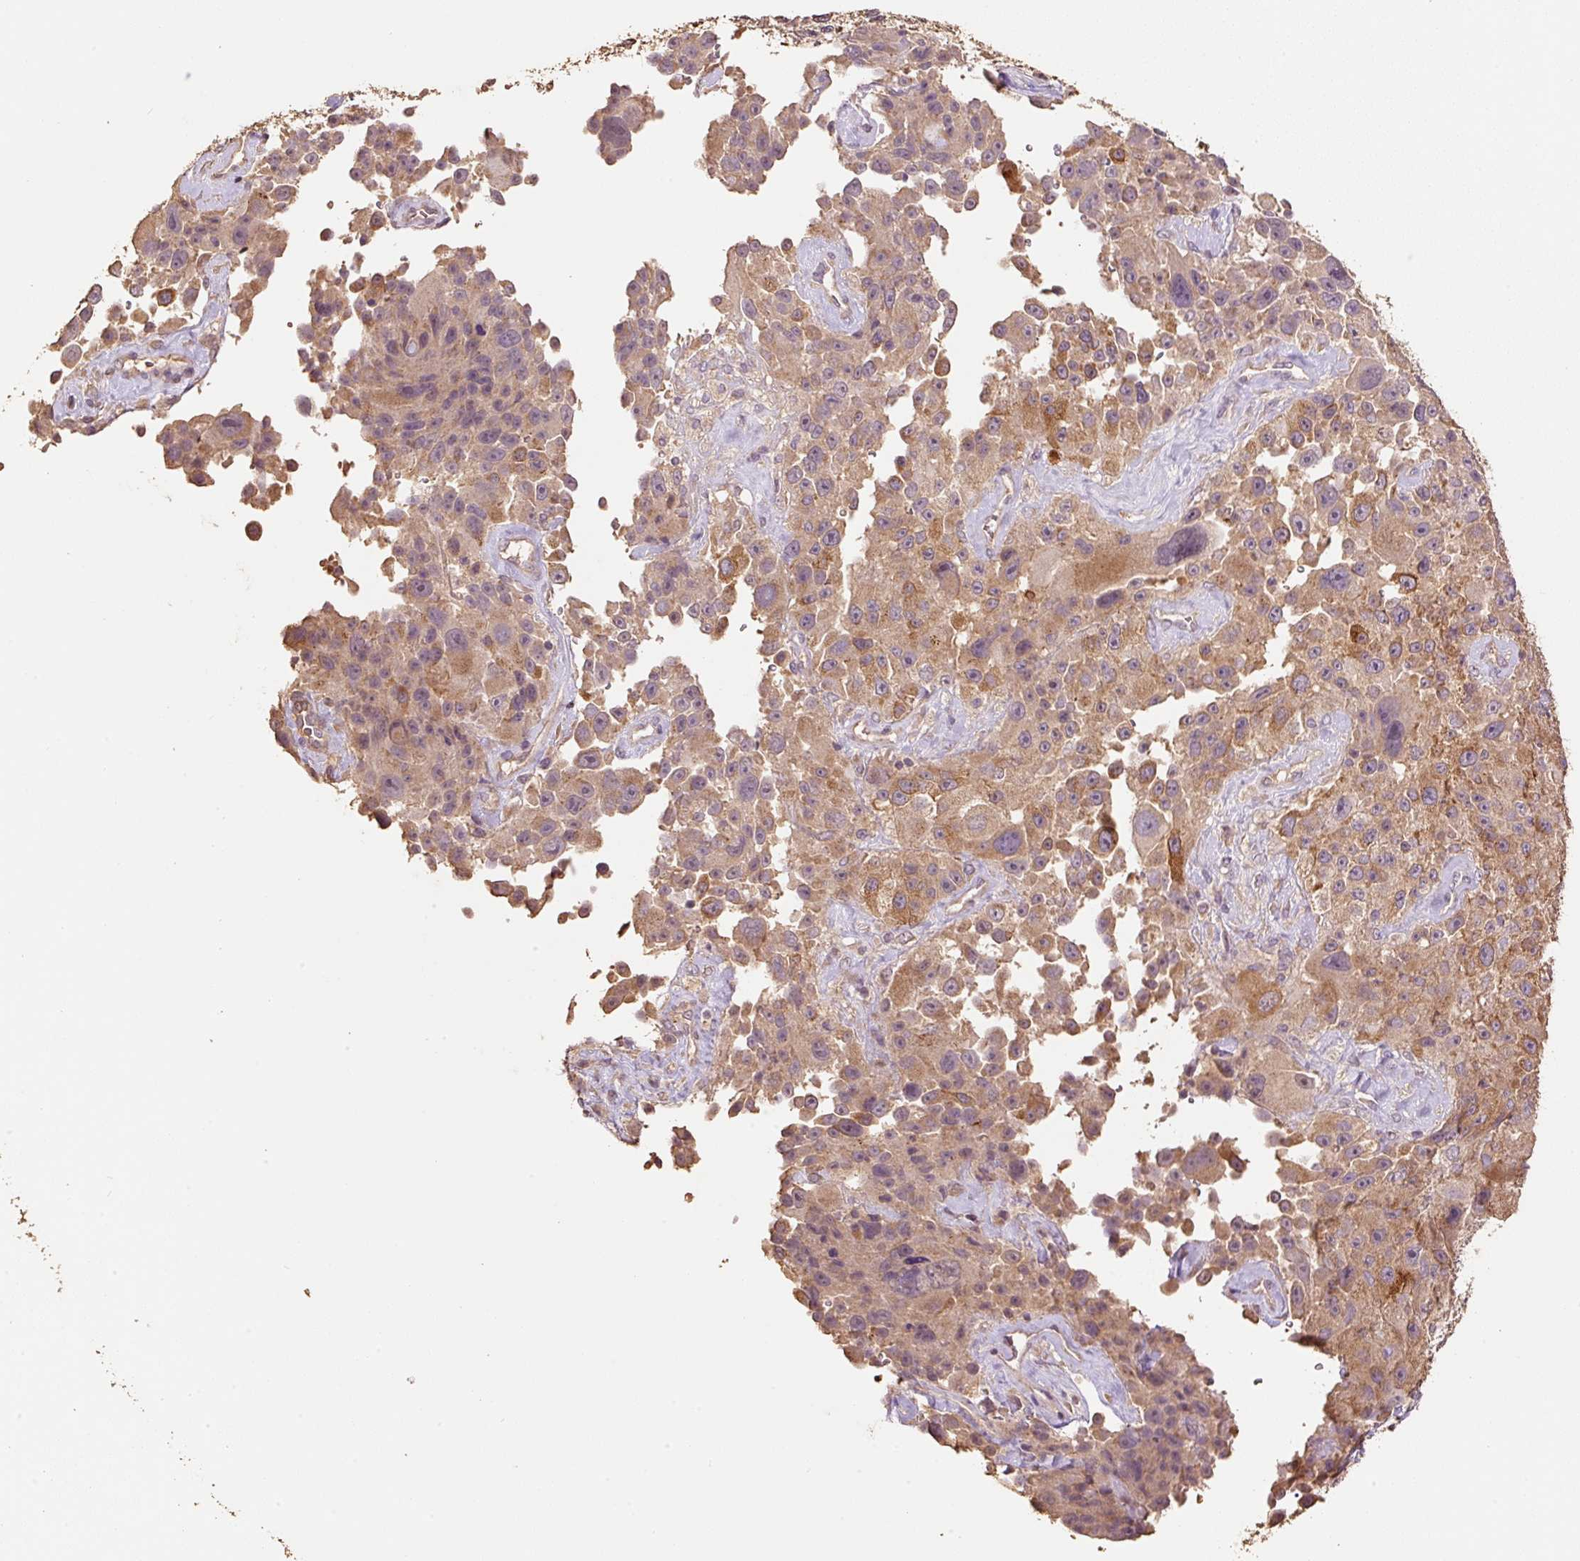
{"staining": {"intensity": "moderate", "quantity": ">75%", "location": "cytoplasmic/membranous"}, "tissue": "melanoma", "cell_type": "Tumor cells", "image_type": "cancer", "snomed": [{"axis": "morphology", "description": "Malignant melanoma, Metastatic site"}, {"axis": "topography", "description": "Lymph node"}], "caption": "Tumor cells demonstrate medium levels of moderate cytoplasmic/membranous positivity in approximately >75% of cells in human malignant melanoma (metastatic site).", "gene": "HERC2", "patient": {"sex": "male", "age": 62}}